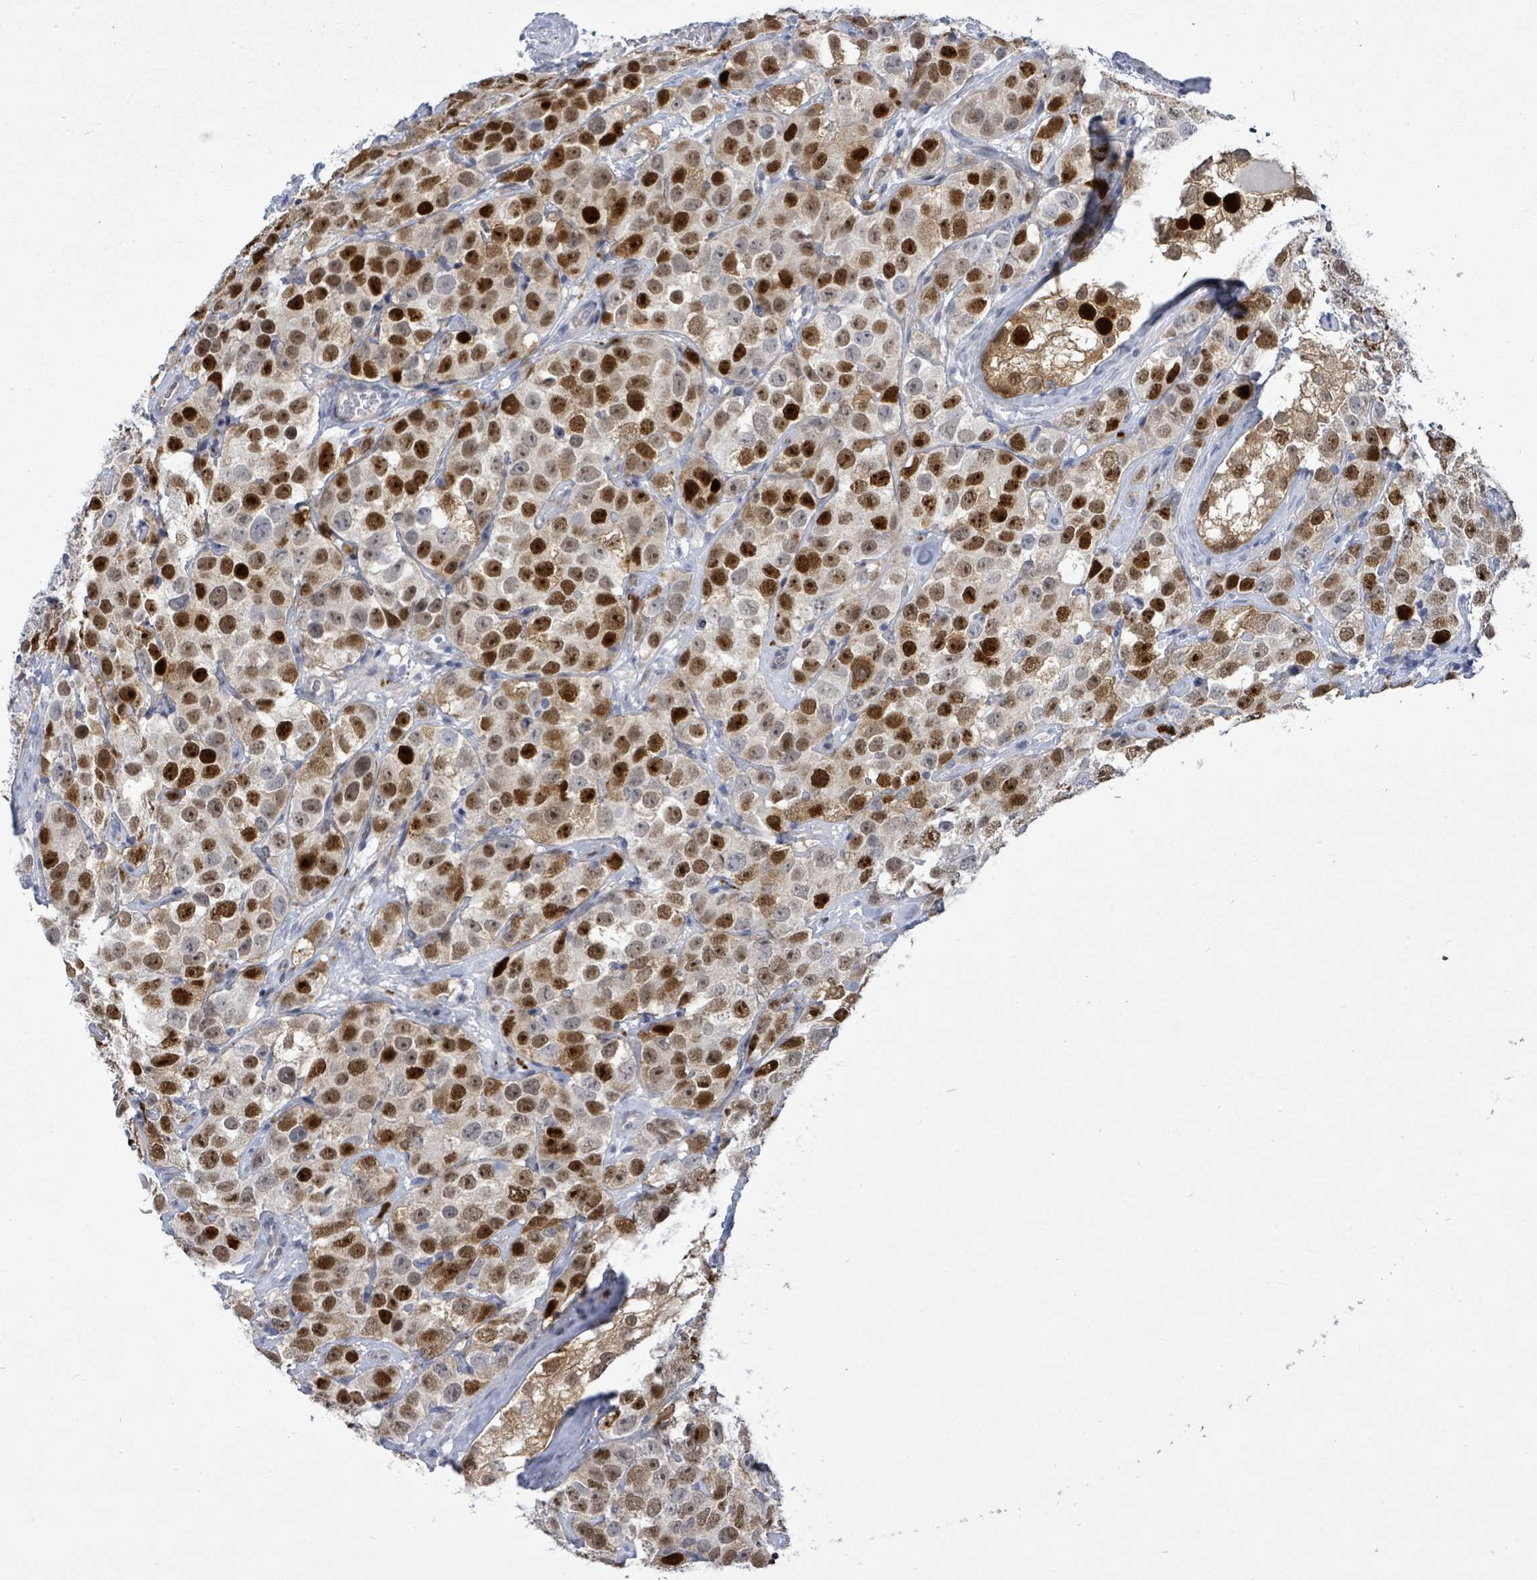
{"staining": {"intensity": "strong", "quantity": ">75%", "location": "nuclear"}, "tissue": "testis cancer", "cell_type": "Tumor cells", "image_type": "cancer", "snomed": [{"axis": "morphology", "description": "Seminoma, NOS"}, {"axis": "topography", "description": "Testis"}], "caption": "Testis cancer (seminoma) tissue demonstrates strong nuclear positivity in approximately >75% of tumor cells, visualized by immunohistochemistry.", "gene": "CT45A5", "patient": {"sex": "male", "age": 28}}